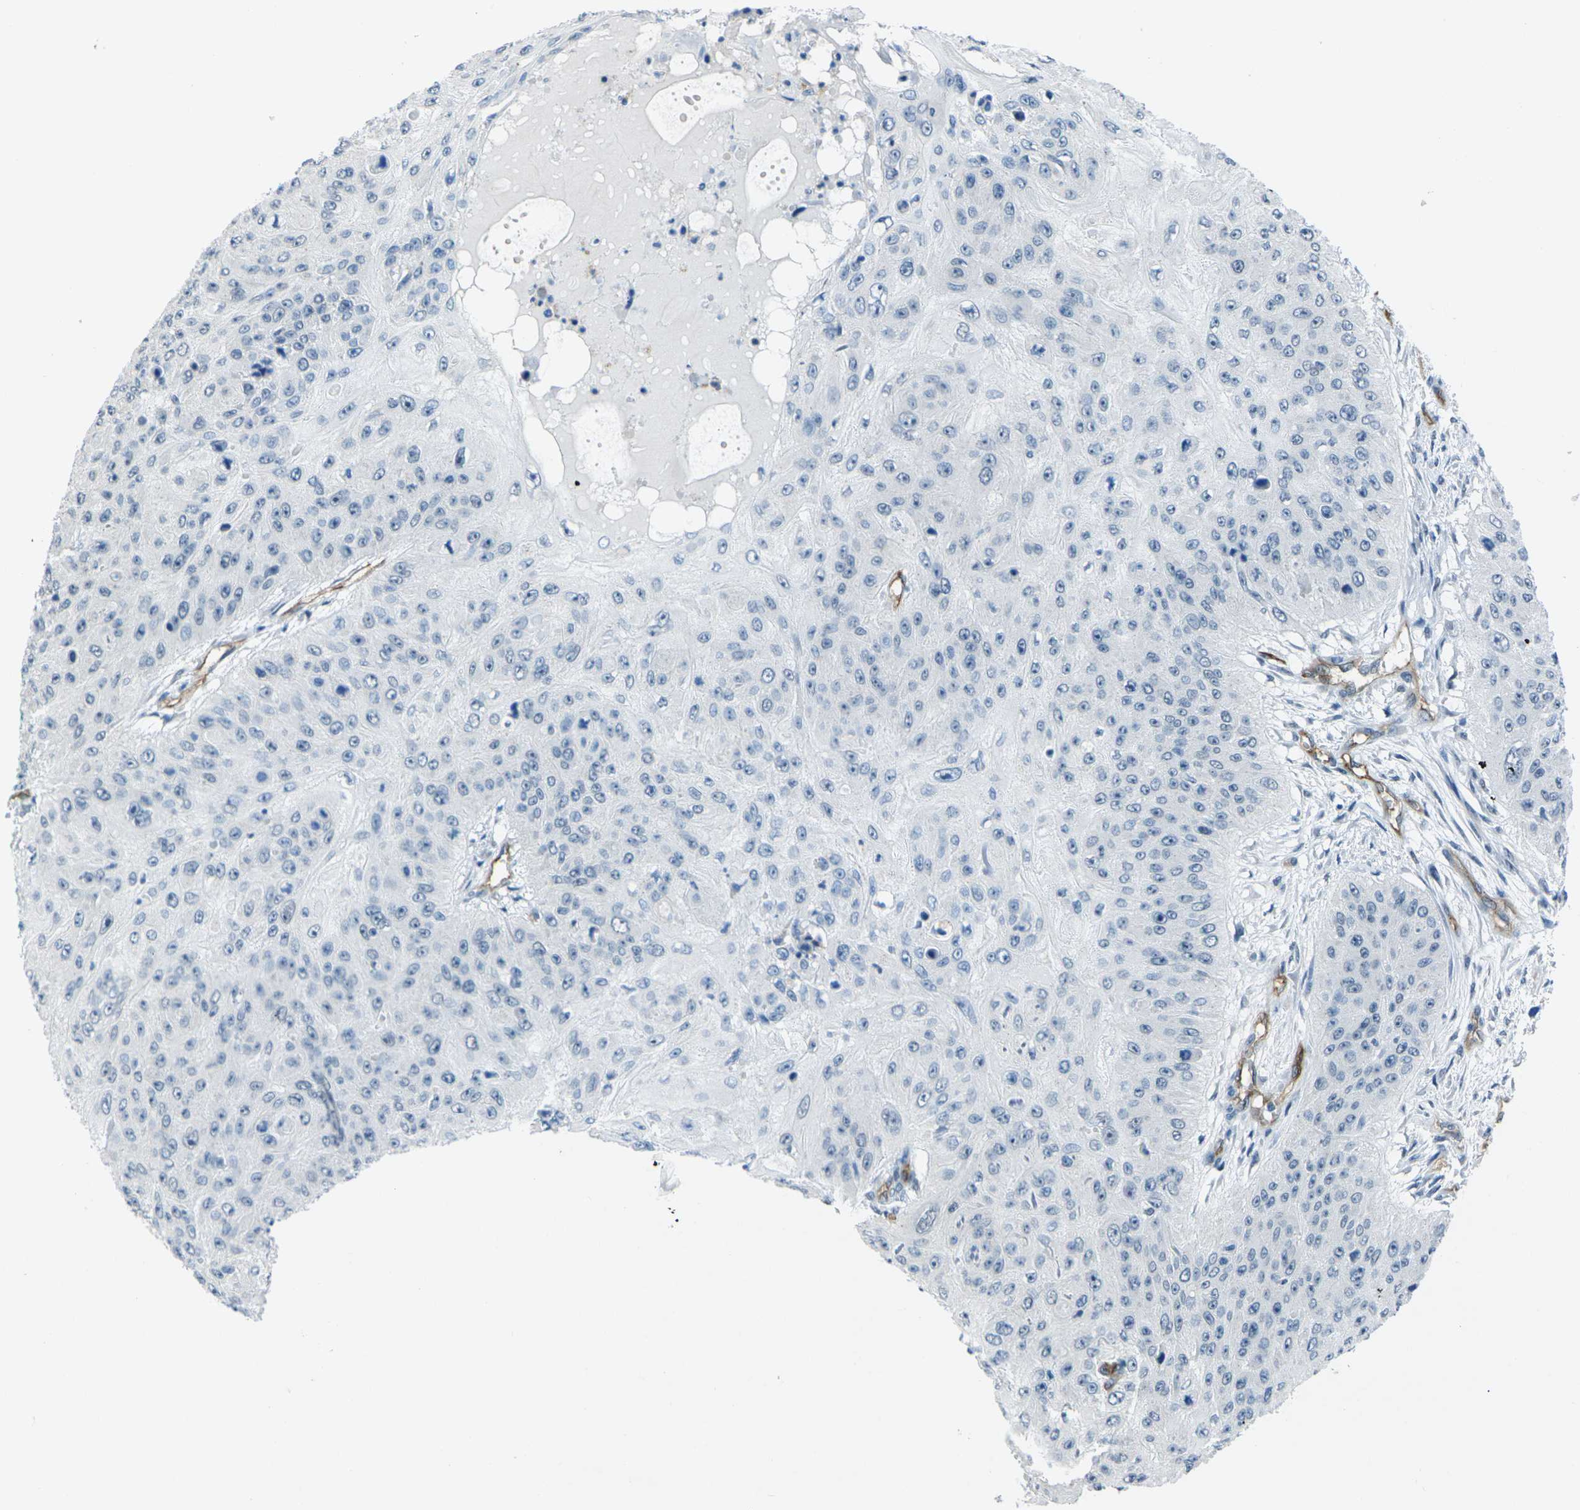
{"staining": {"intensity": "negative", "quantity": "none", "location": "none"}, "tissue": "skin cancer", "cell_type": "Tumor cells", "image_type": "cancer", "snomed": [{"axis": "morphology", "description": "Squamous cell carcinoma, NOS"}, {"axis": "topography", "description": "Skin"}], "caption": "IHC of human squamous cell carcinoma (skin) exhibits no expression in tumor cells. Nuclei are stained in blue.", "gene": "HSPA12B", "patient": {"sex": "female", "age": 80}}